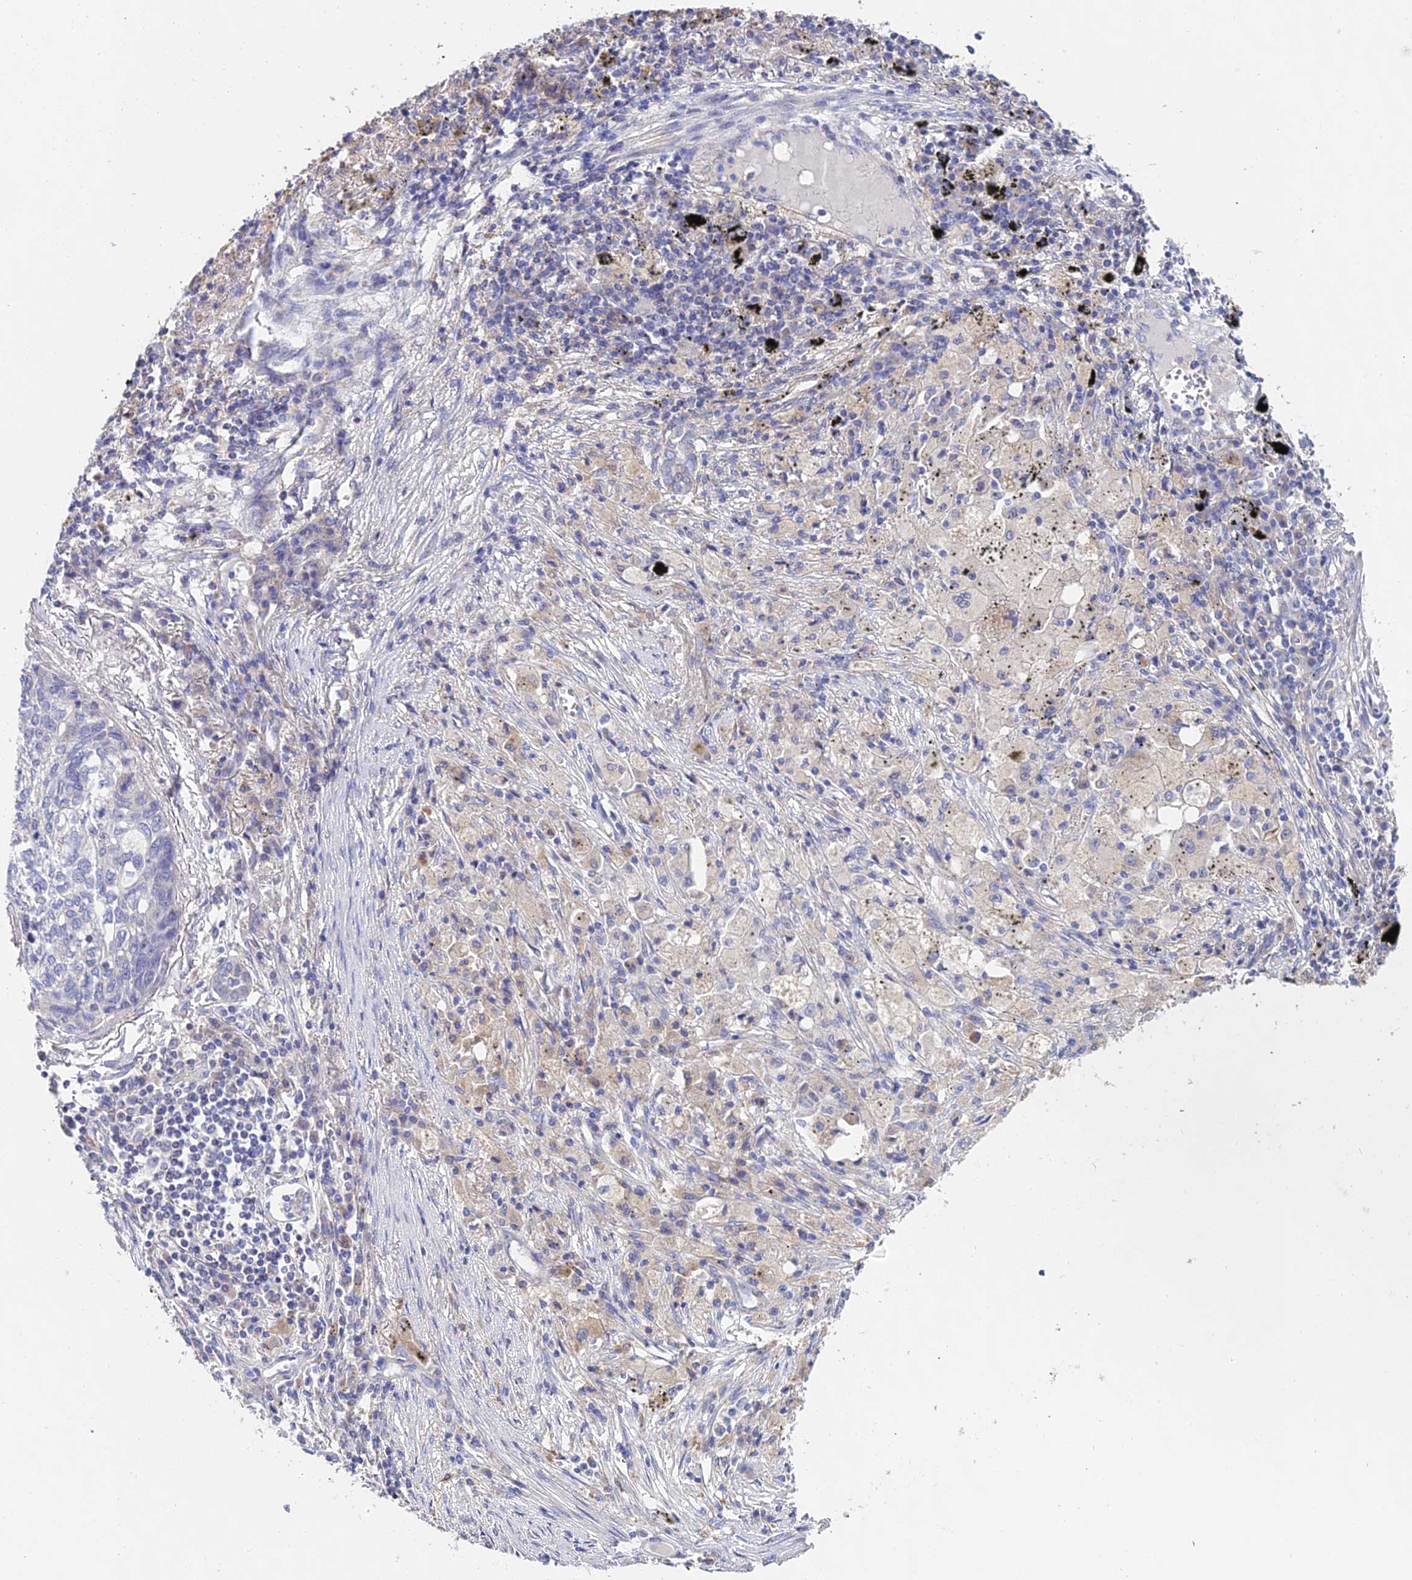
{"staining": {"intensity": "negative", "quantity": "none", "location": "none"}, "tissue": "lung cancer", "cell_type": "Tumor cells", "image_type": "cancer", "snomed": [{"axis": "morphology", "description": "Squamous cell carcinoma, NOS"}, {"axis": "topography", "description": "Lung"}], "caption": "Immunohistochemical staining of lung cancer exhibits no significant expression in tumor cells.", "gene": "PPP2R2C", "patient": {"sex": "female", "age": 63}}